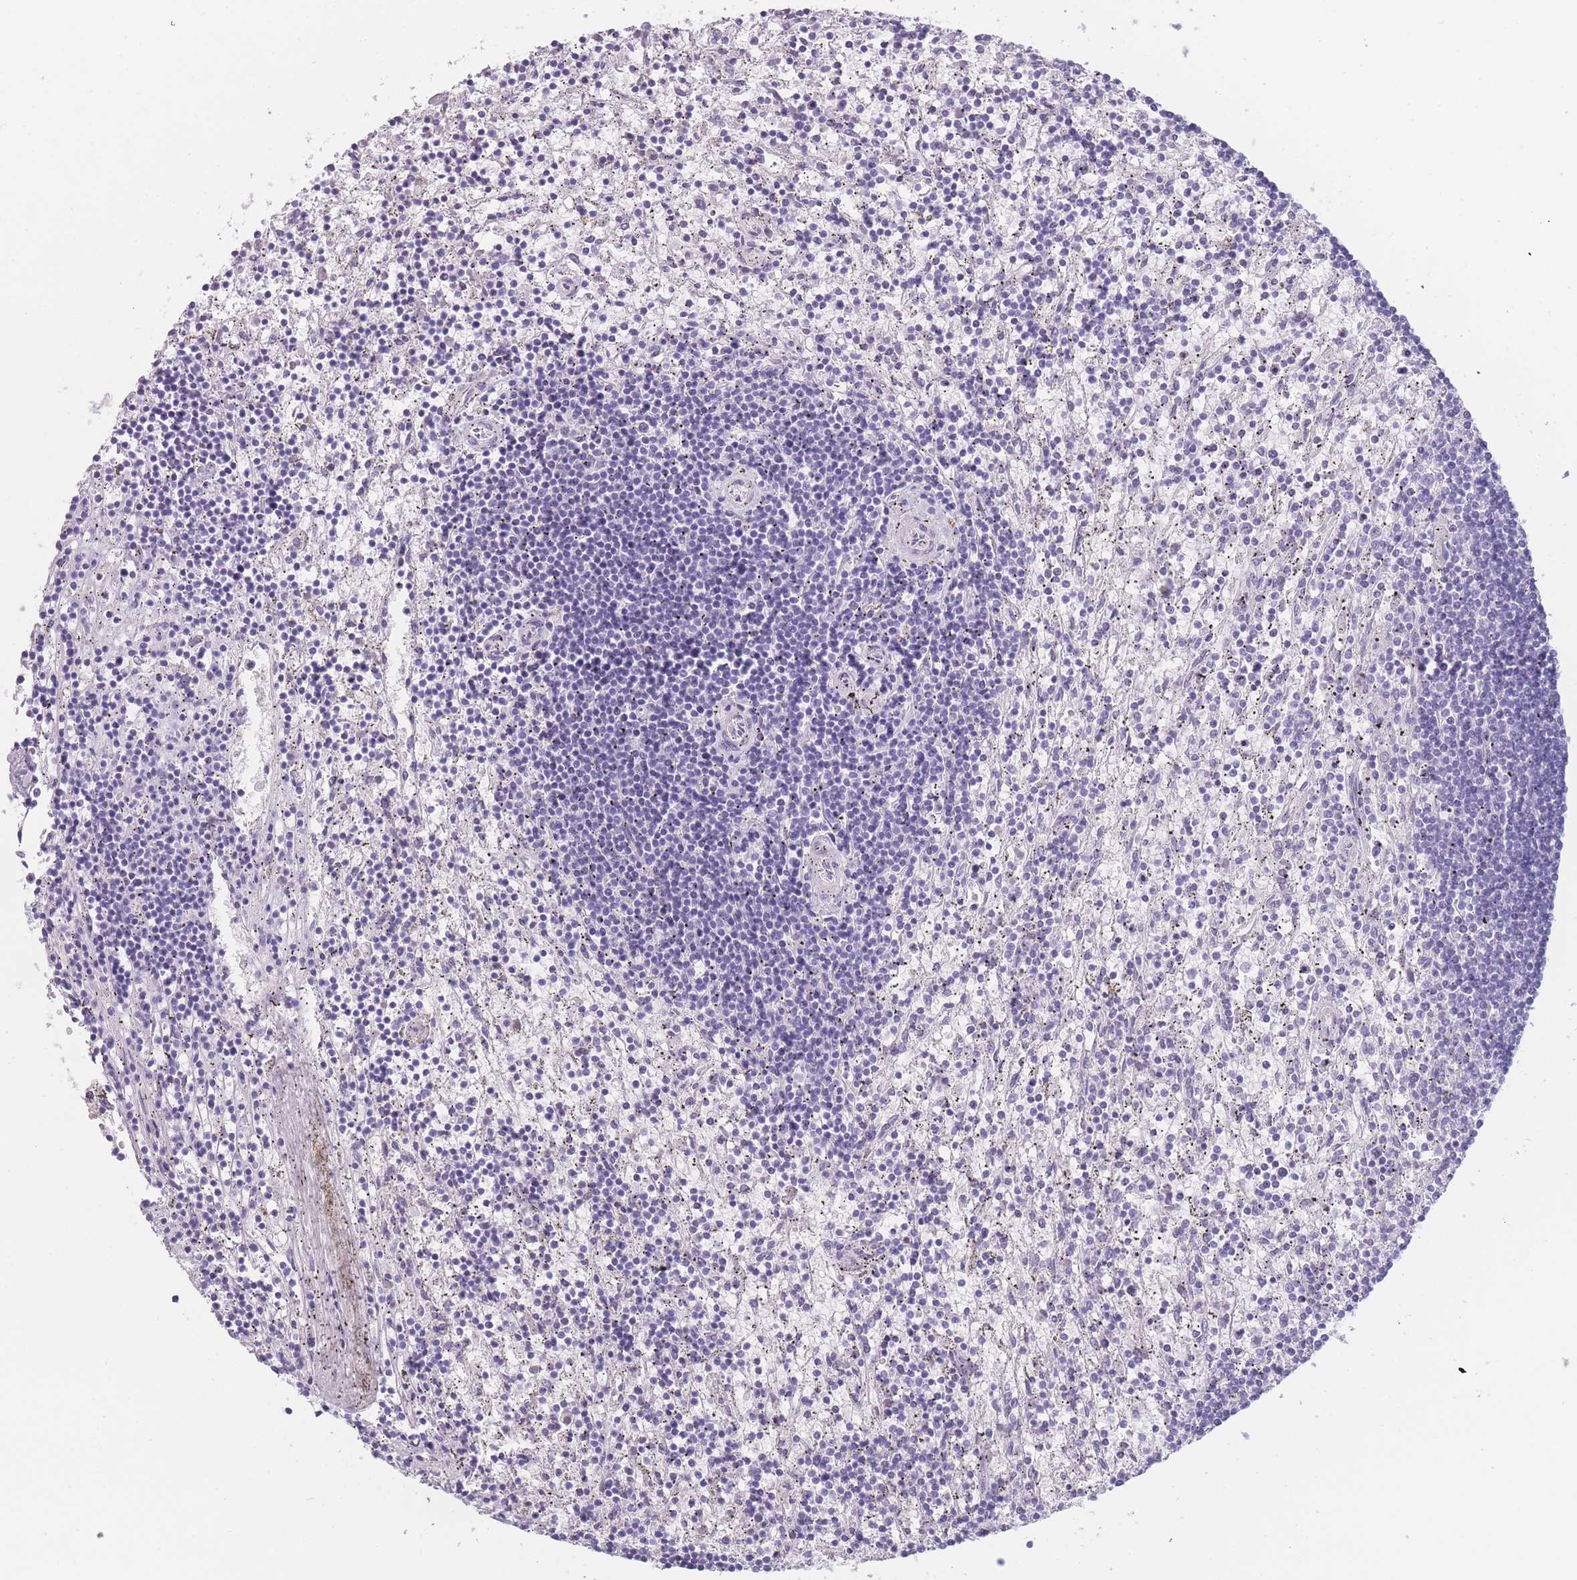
{"staining": {"intensity": "negative", "quantity": "none", "location": "none"}, "tissue": "lymphoma", "cell_type": "Tumor cells", "image_type": "cancer", "snomed": [{"axis": "morphology", "description": "Malignant lymphoma, non-Hodgkin's type, Low grade"}, {"axis": "topography", "description": "Spleen"}], "caption": "Immunohistochemical staining of malignant lymphoma, non-Hodgkin's type (low-grade) demonstrates no significant expression in tumor cells.", "gene": "PPFIA3", "patient": {"sex": "male", "age": 76}}